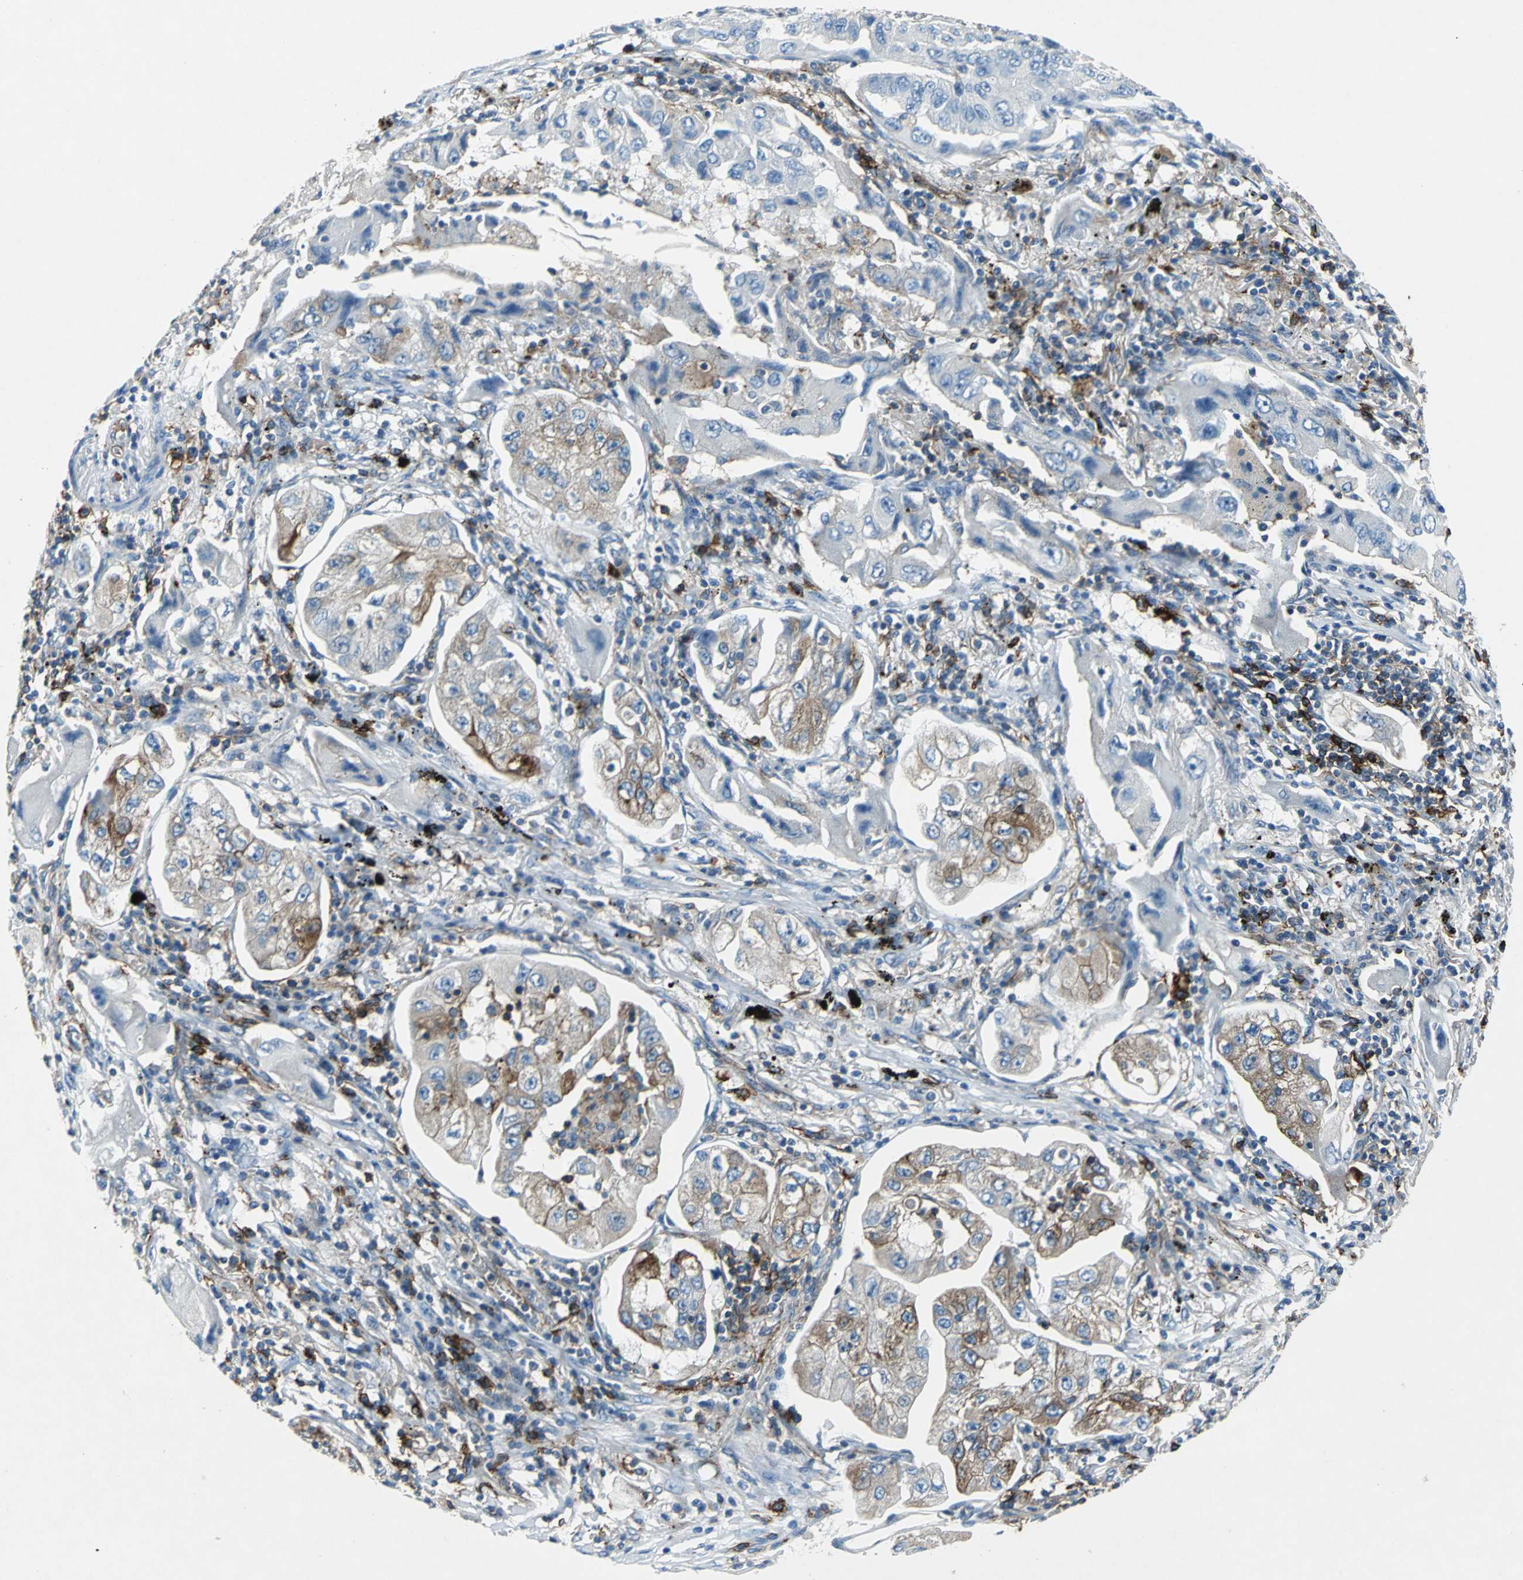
{"staining": {"intensity": "moderate", "quantity": "25%-75%", "location": "cytoplasmic/membranous"}, "tissue": "lung cancer", "cell_type": "Tumor cells", "image_type": "cancer", "snomed": [{"axis": "morphology", "description": "Adenocarcinoma, NOS"}, {"axis": "topography", "description": "Lung"}], "caption": "Lung adenocarcinoma stained with immunohistochemistry (IHC) demonstrates moderate cytoplasmic/membranous positivity in about 25%-75% of tumor cells.", "gene": "RPS13", "patient": {"sex": "female", "age": 65}}